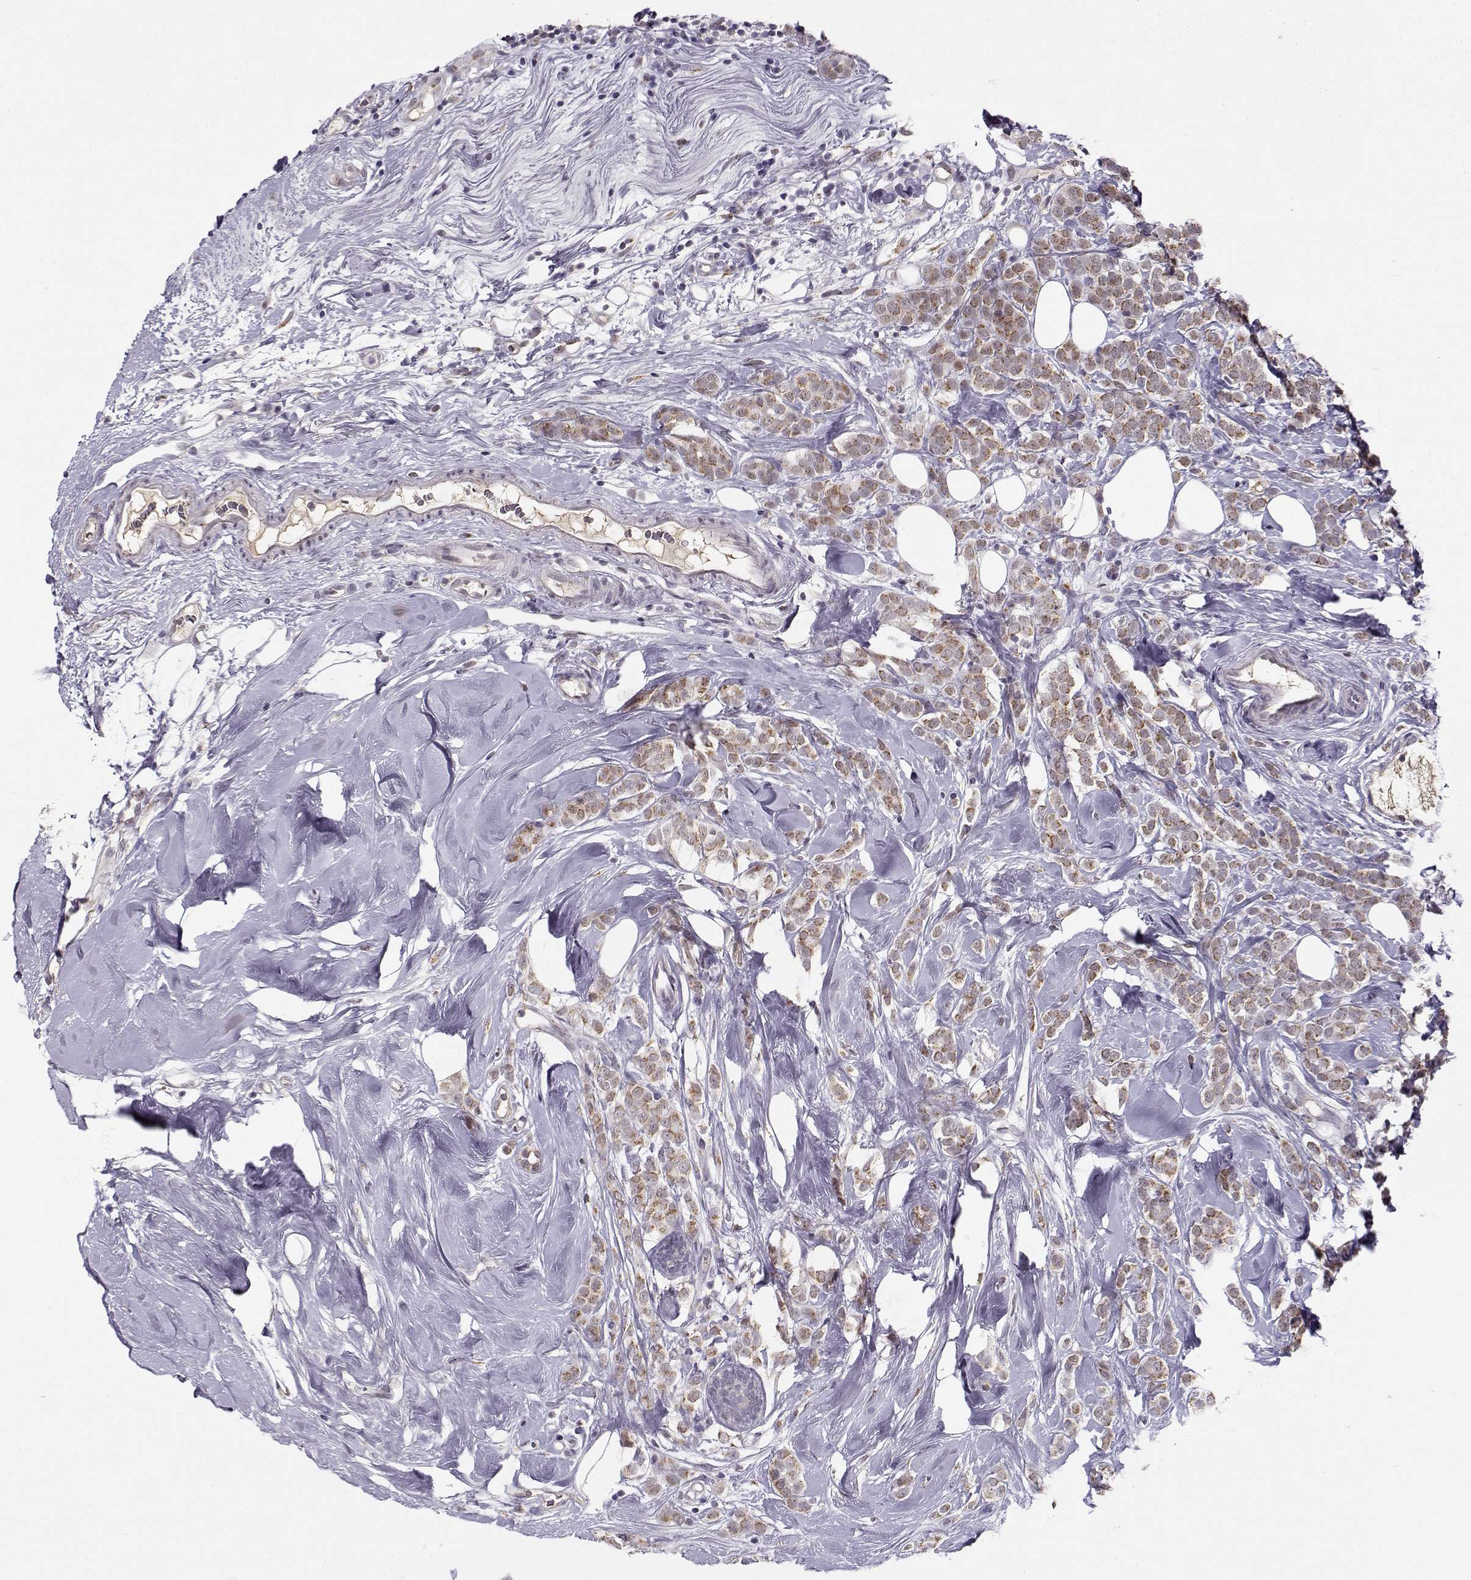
{"staining": {"intensity": "moderate", "quantity": ">75%", "location": "cytoplasmic/membranous"}, "tissue": "breast cancer", "cell_type": "Tumor cells", "image_type": "cancer", "snomed": [{"axis": "morphology", "description": "Lobular carcinoma"}, {"axis": "topography", "description": "Breast"}], "caption": "Immunohistochemistry (IHC) of human breast cancer (lobular carcinoma) demonstrates medium levels of moderate cytoplasmic/membranous expression in approximately >75% of tumor cells.", "gene": "SLC4A5", "patient": {"sex": "female", "age": 49}}